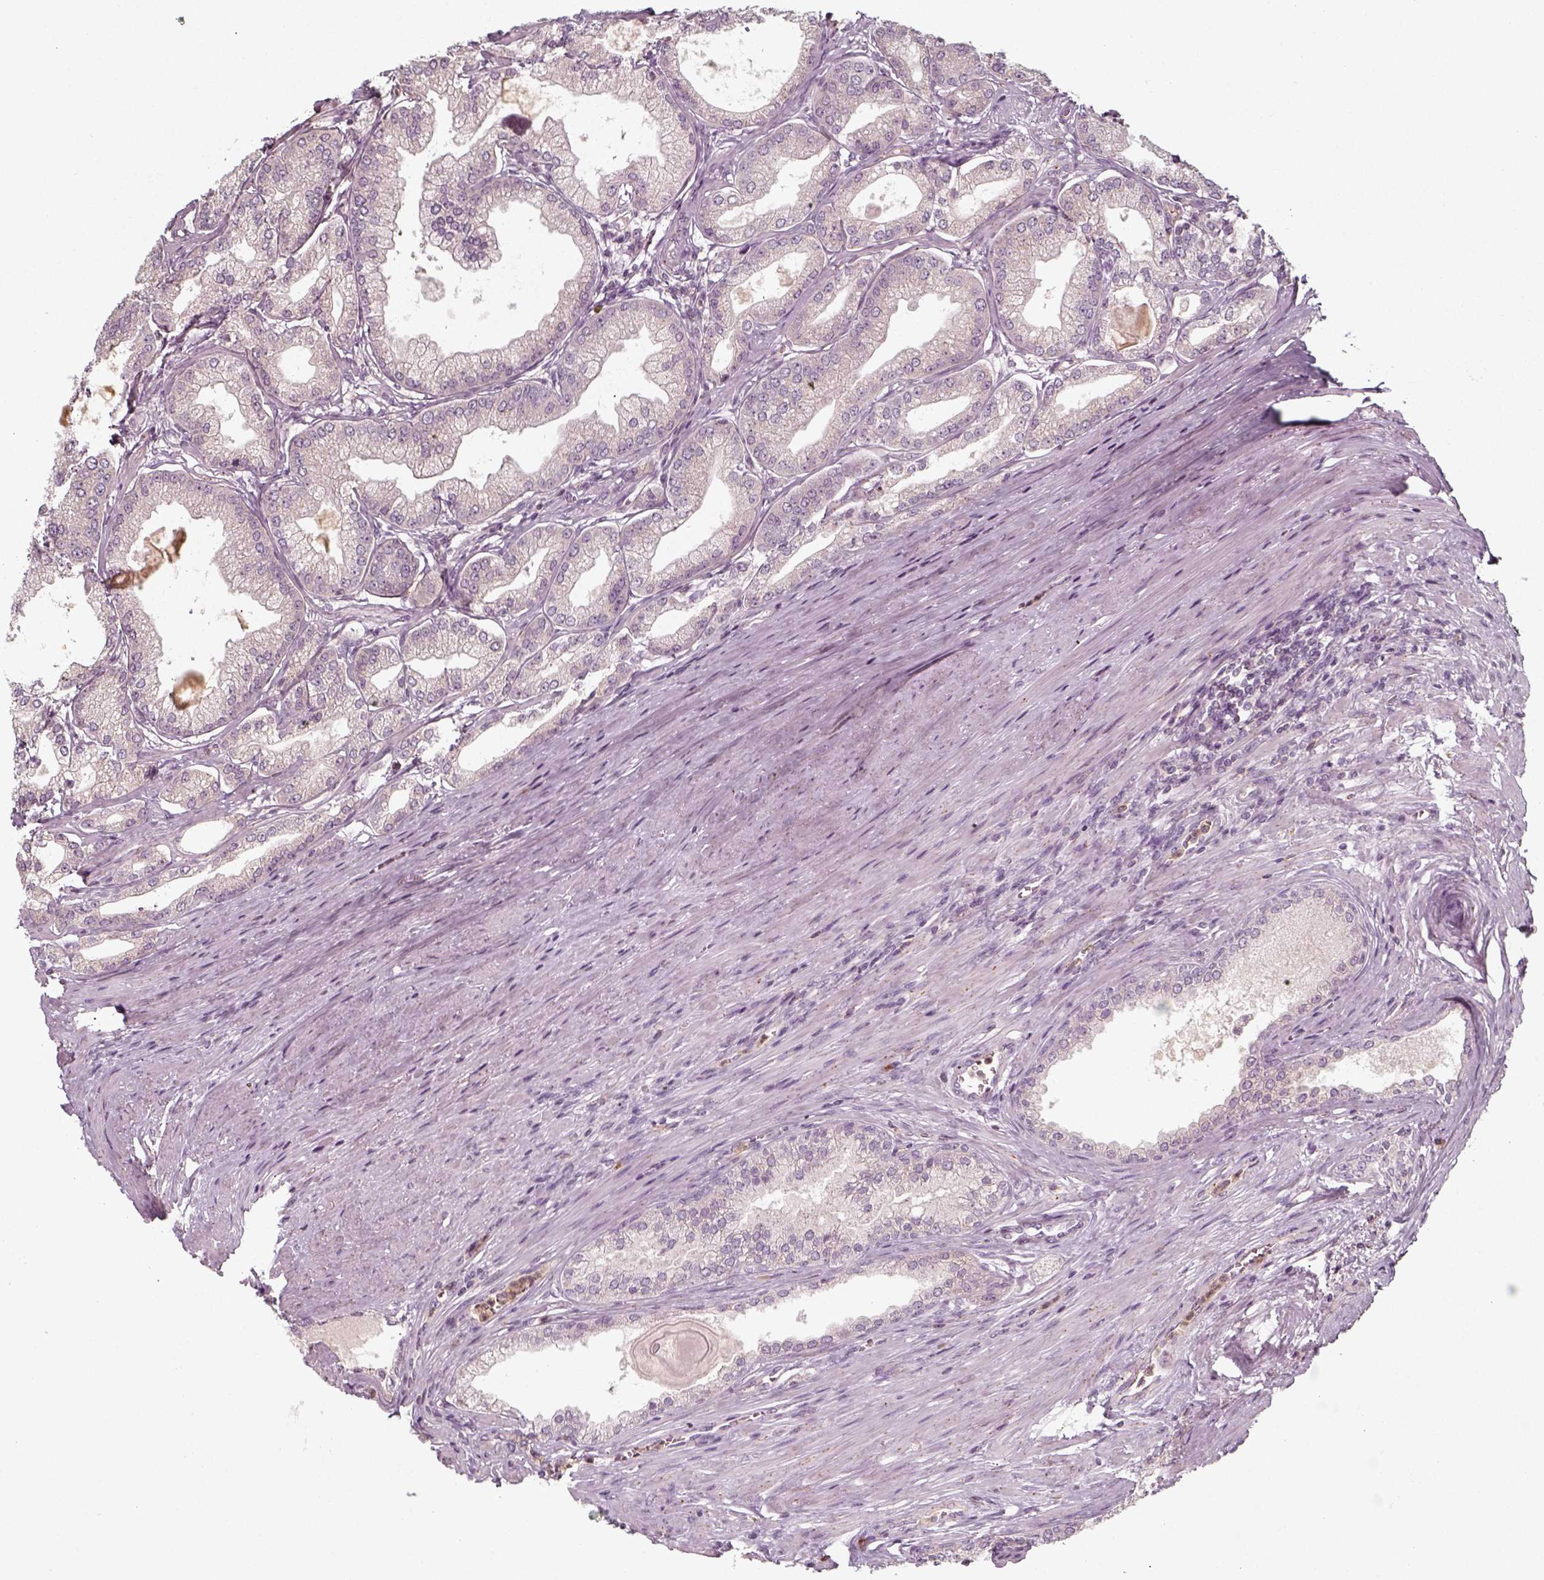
{"staining": {"intensity": "weak", "quantity": "<25%", "location": "cytoplasmic/membranous"}, "tissue": "prostate cancer", "cell_type": "Tumor cells", "image_type": "cancer", "snomed": [{"axis": "morphology", "description": "Adenocarcinoma, NOS"}, {"axis": "topography", "description": "Prostate and seminal vesicle, NOS"}, {"axis": "topography", "description": "Prostate"}], "caption": "A micrograph of adenocarcinoma (prostate) stained for a protein shows no brown staining in tumor cells.", "gene": "UNC13D", "patient": {"sex": "male", "age": 77}}